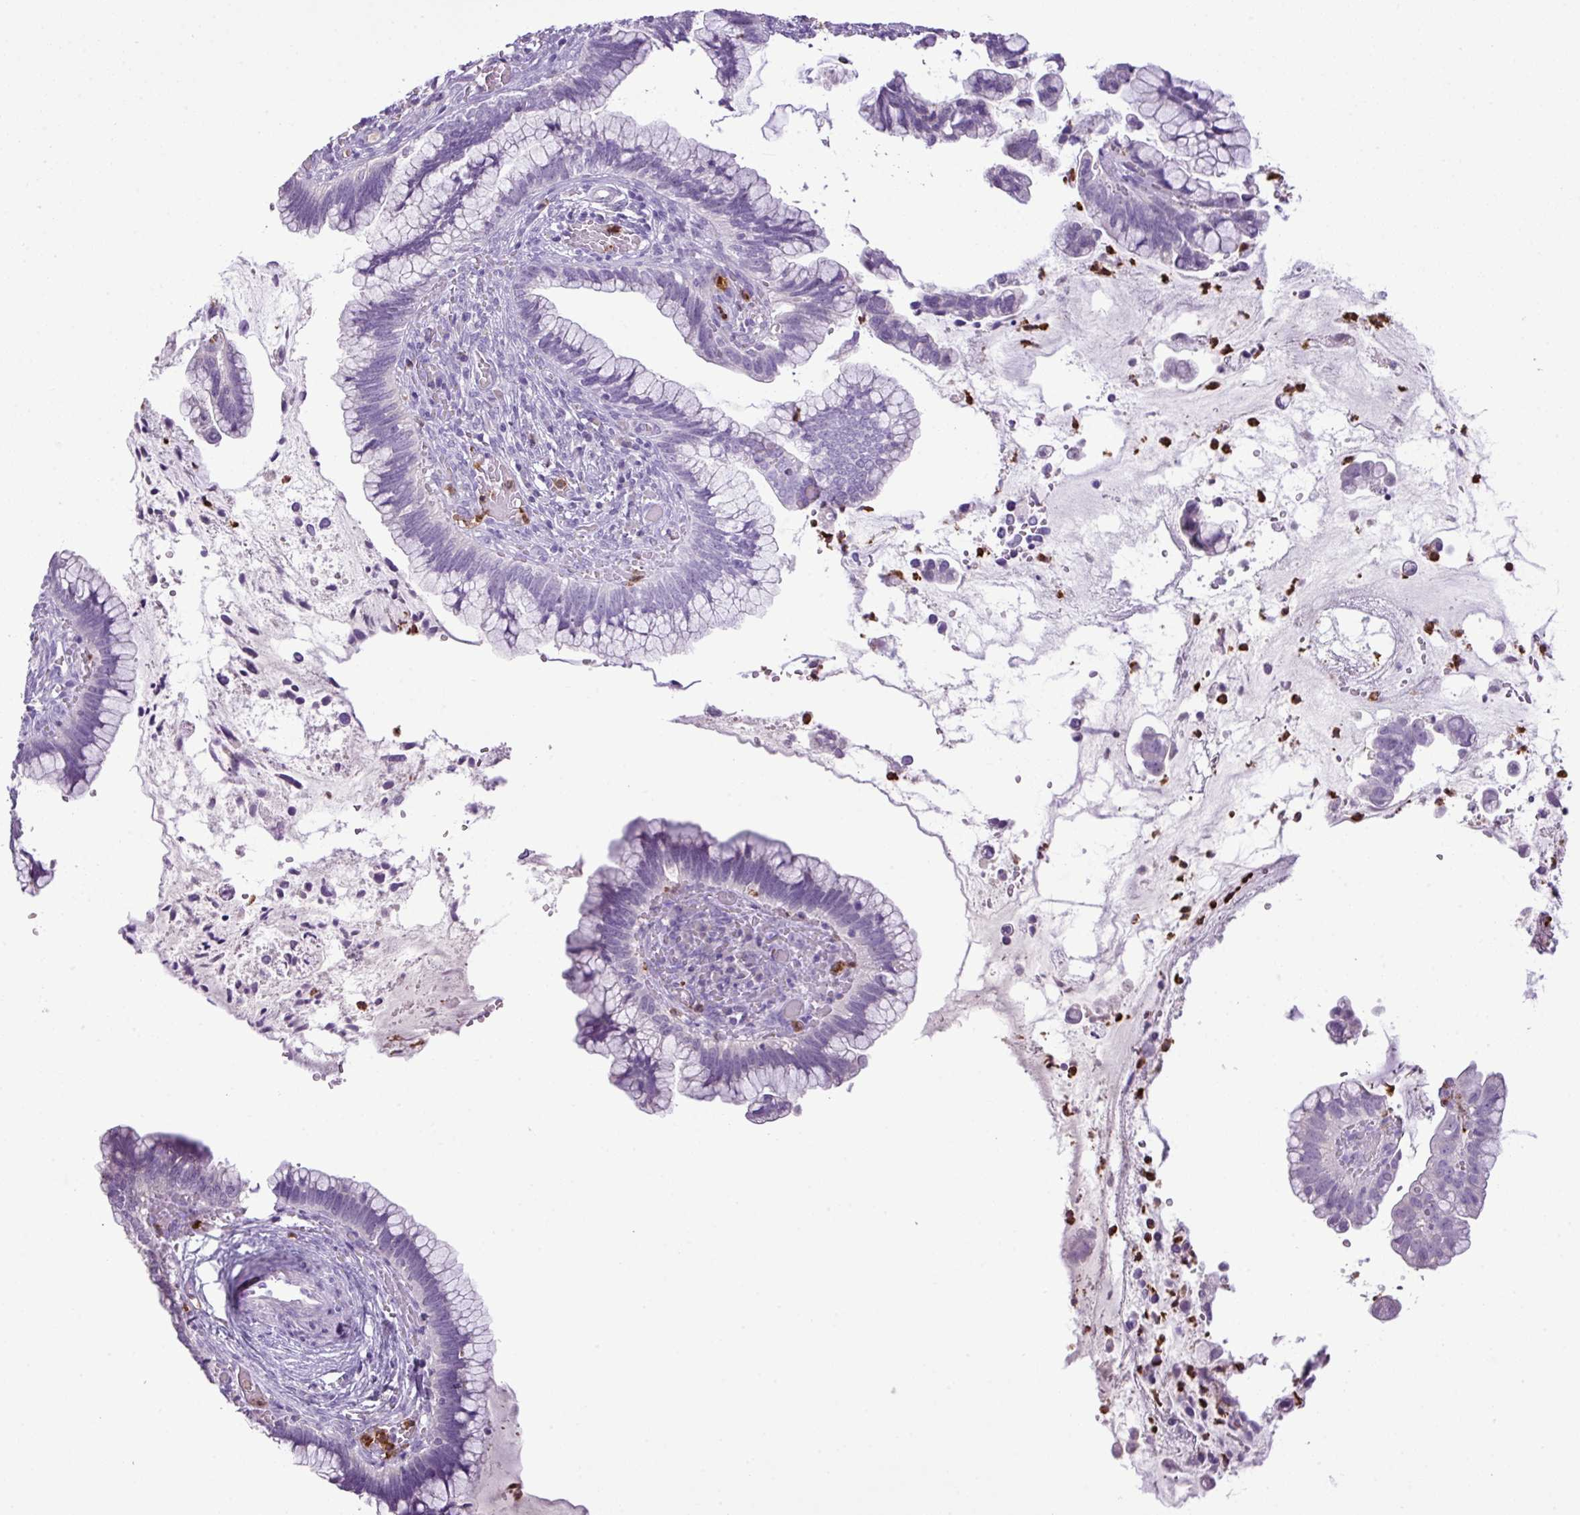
{"staining": {"intensity": "negative", "quantity": "none", "location": "none"}, "tissue": "cervical cancer", "cell_type": "Tumor cells", "image_type": "cancer", "snomed": [{"axis": "morphology", "description": "Adenocarcinoma, NOS"}, {"axis": "topography", "description": "Cervix"}], "caption": "DAB (3,3'-diaminobenzidine) immunohistochemical staining of human cervical adenocarcinoma demonstrates no significant expression in tumor cells. (DAB (3,3'-diaminobenzidine) immunohistochemistry (IHC) visualized using brightfield microscopy, high magnification).", "gene": "HTR3E", "patient": {"sex": "female", "age": 44}}